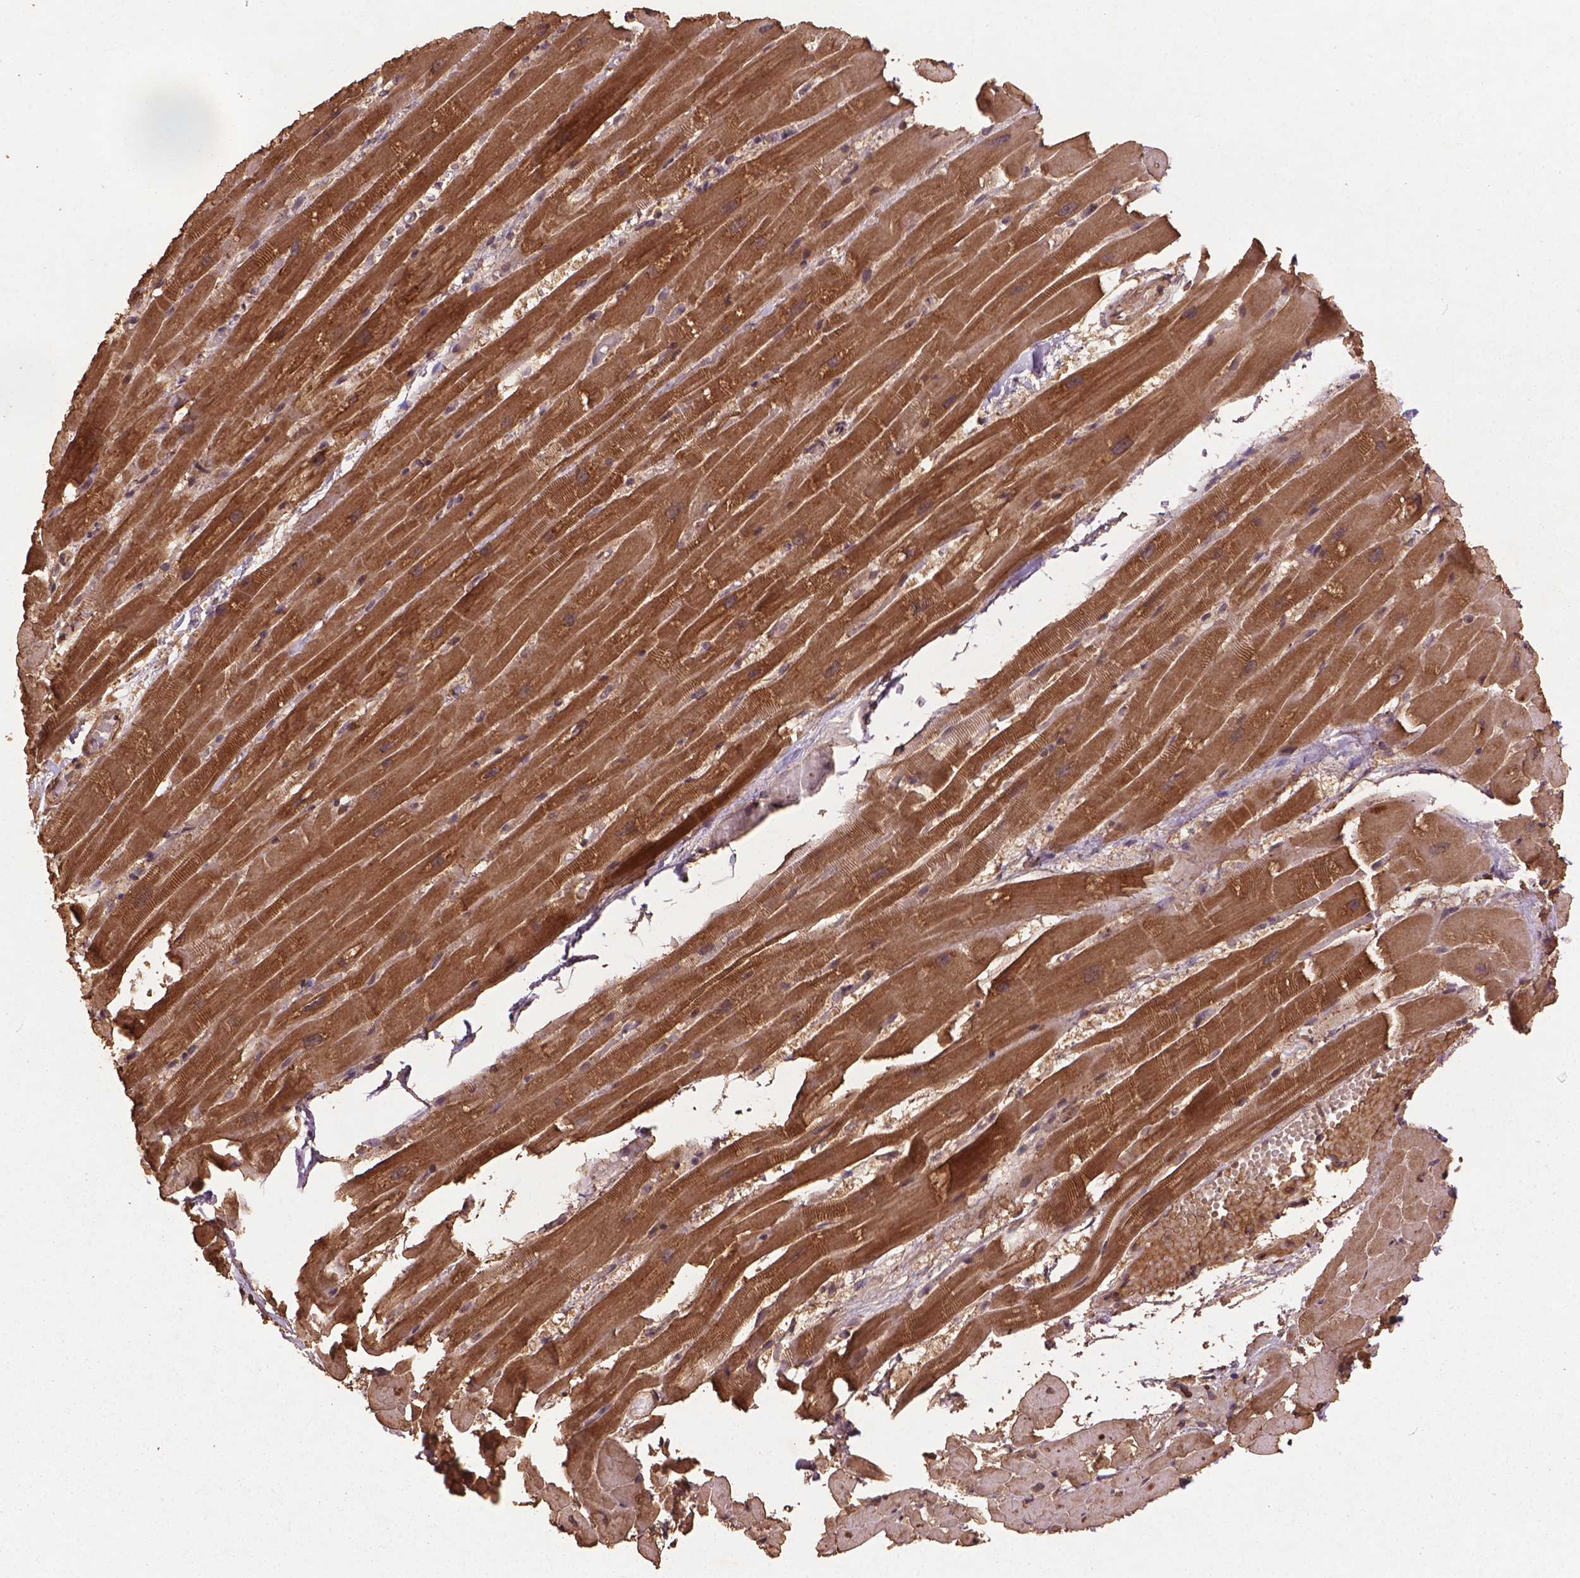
{"staining": {"intensity": "moderate", "quantity": ">75%", "location": "cytoplasmic/membranous"}, "tissue": "heart muscle", "cell_type": "Cardiomyocytes", "image_type": "normal", "snomed": [{"axis": "morphology", "description": "Normal tissue, NOS"}, {"axis": "topography", "description": "Heart"}], "caption": "Heart muscle stained with DAB immunohistochemistry reveals medium levels of moderate cytoplasmic/membranous expression in approximately >75% of cardiomyocytes. The staining is performed using DAB brown chromogen to label protein expression. The nuclei are counter-stained blue using hematoxylin.", "gene": "BABAM1", "patient": {"sex": "male", "age": 37}}